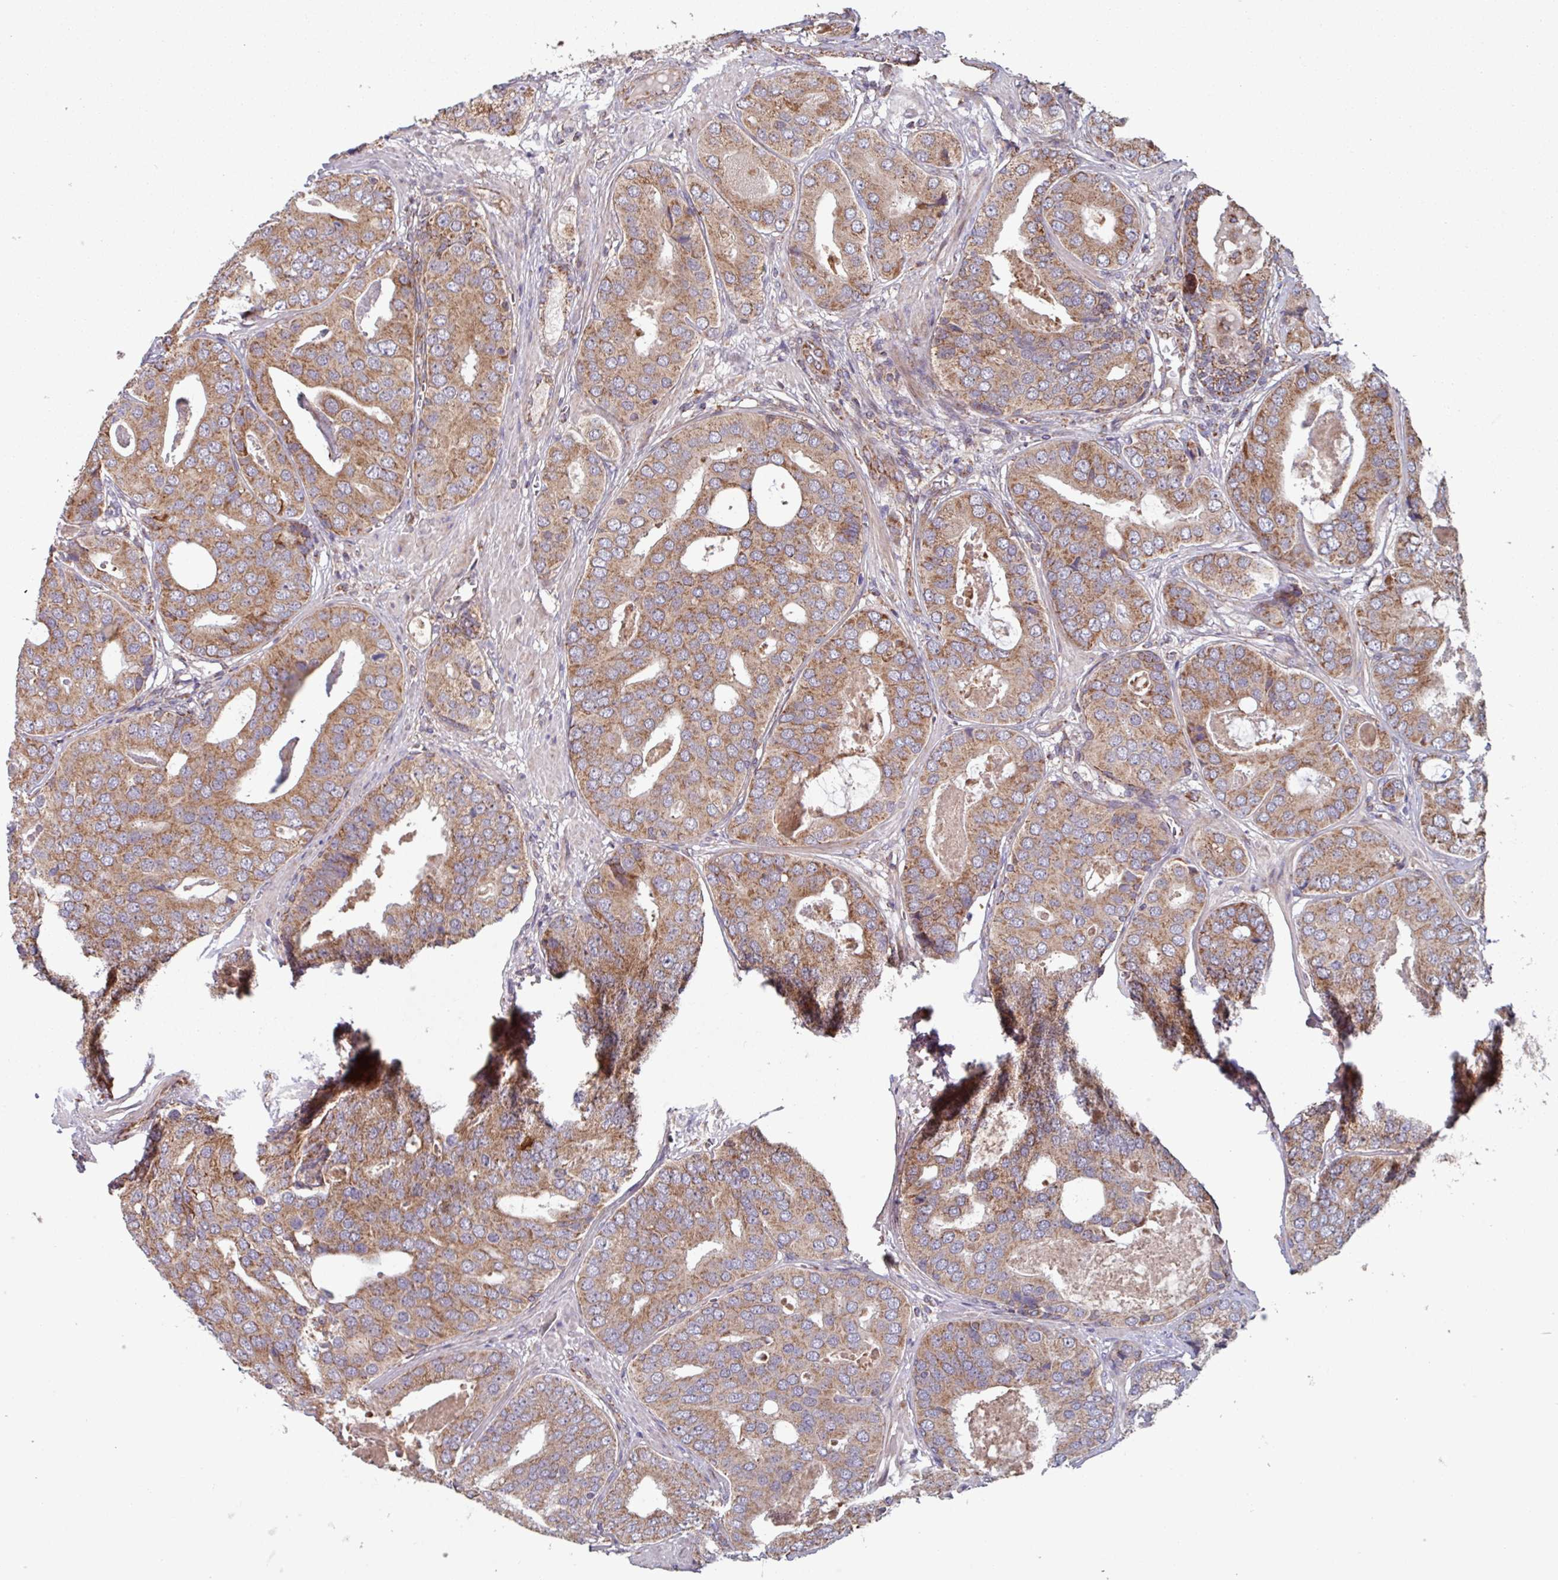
{"staining": {"intensity": "moderate", "quantity": ">75%", "location": "cytoplasmic/membranous"}, "tissue": "prostate cancer", "cell_type": "Tumor cells", "image_type": "cancer", "snomed": [{"axis": "morphology", "description": "Adenocarcinoma, High grade"}, {"axis": "topography", "description": "Prostate"}], "caption": "Prostate cancer stained for a protein (brown) demonstrates moderate cytoplasmic/membranous positive positivity in approximately >75% of tumor cells.", "gene": "COX7C", "patient": {"sex": "male", "age": 71}}